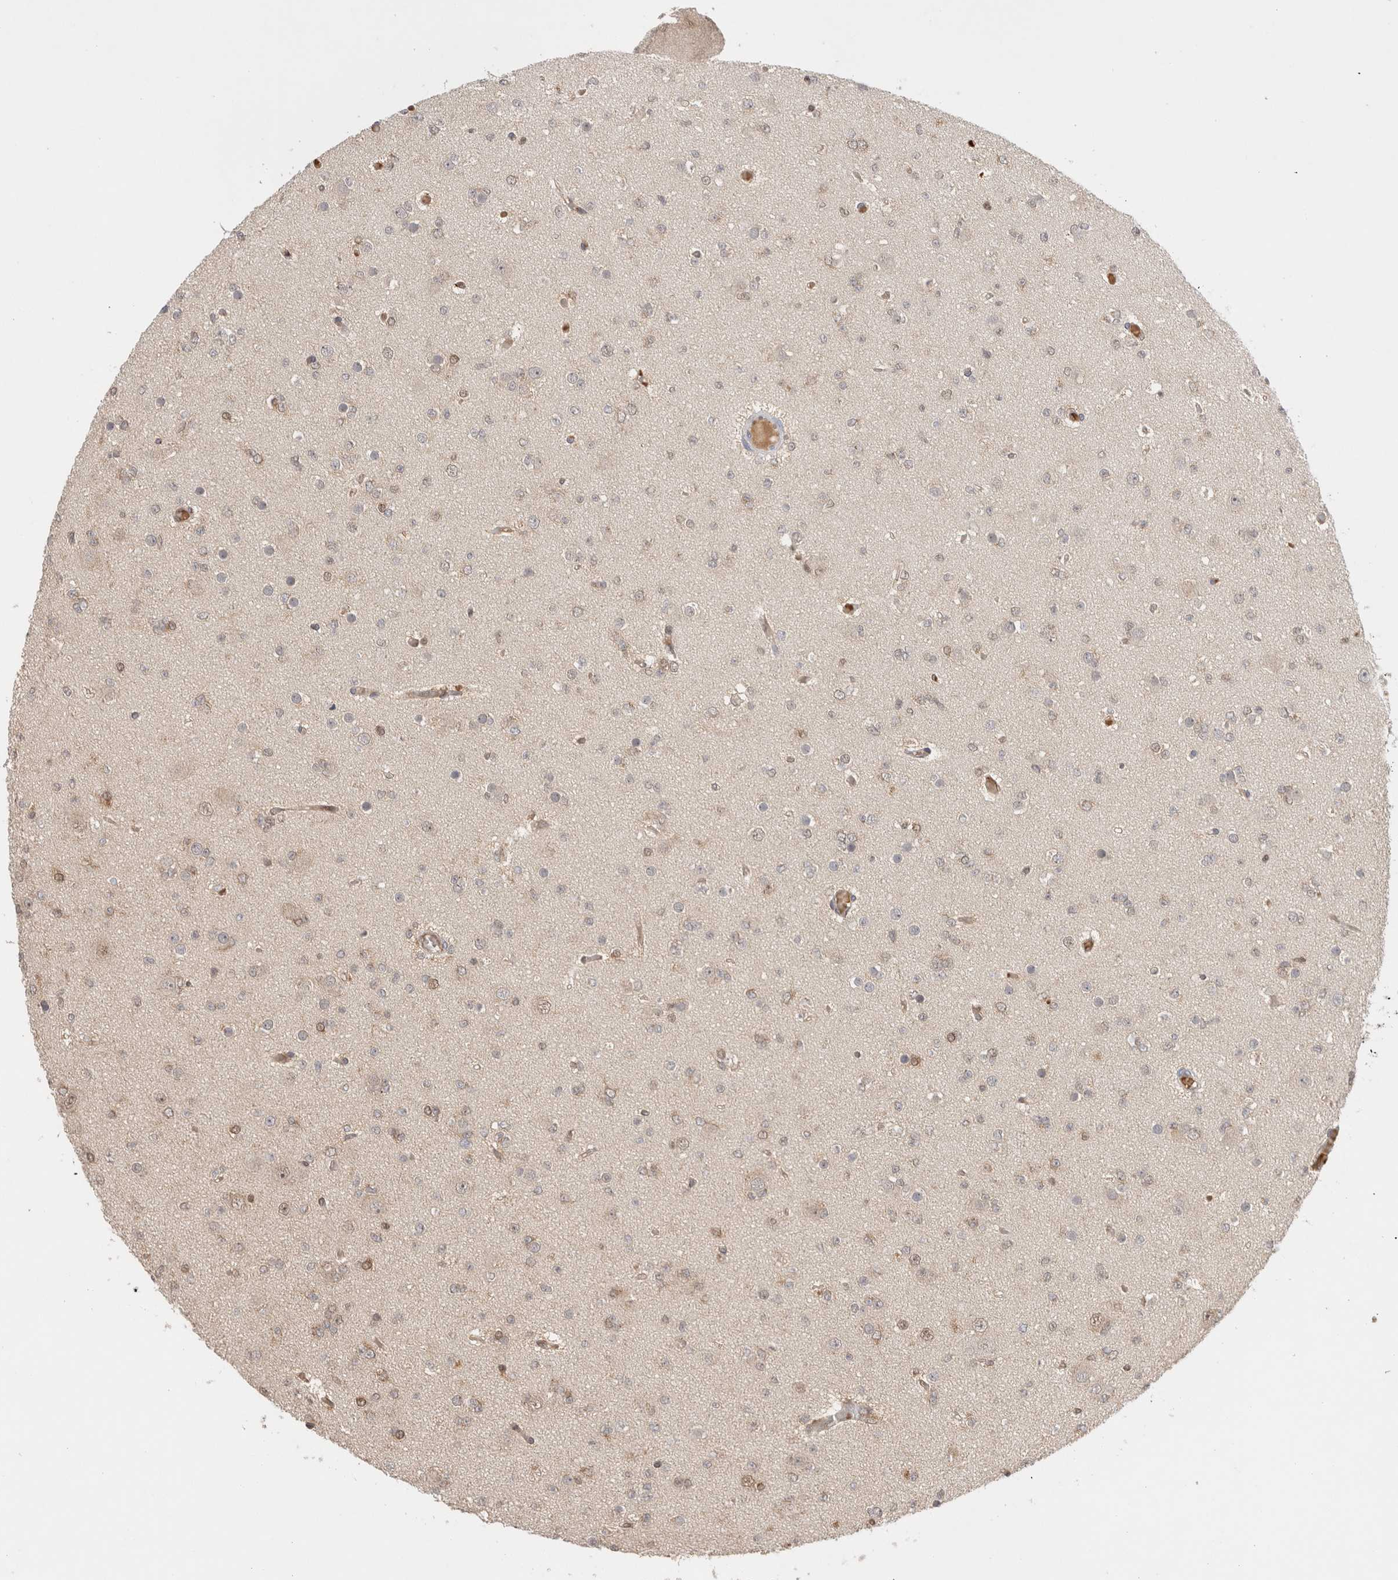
{"staining": {"intensity": "weak", "quantity": "25%-75%", "location": "cytoplasmic/membranous,nuclear"}, "tissue": "glioma", "cell_type": "Tumor cells", "image_type": "cancer", "snomed": [{"axis": "morphology", "description": "Glioma, malignant, Low grade"}, {"axis": "topography", "description": "Brain"}], "caption": "Tumor cells reveal low levels of weak cytoplasmic/membranous and nuclear staining in approximately 25%-75% of cells in malignant glioma (low-grade).", "gene": "OTUD6B", "patient": {"sex": "female", "age": 22}}